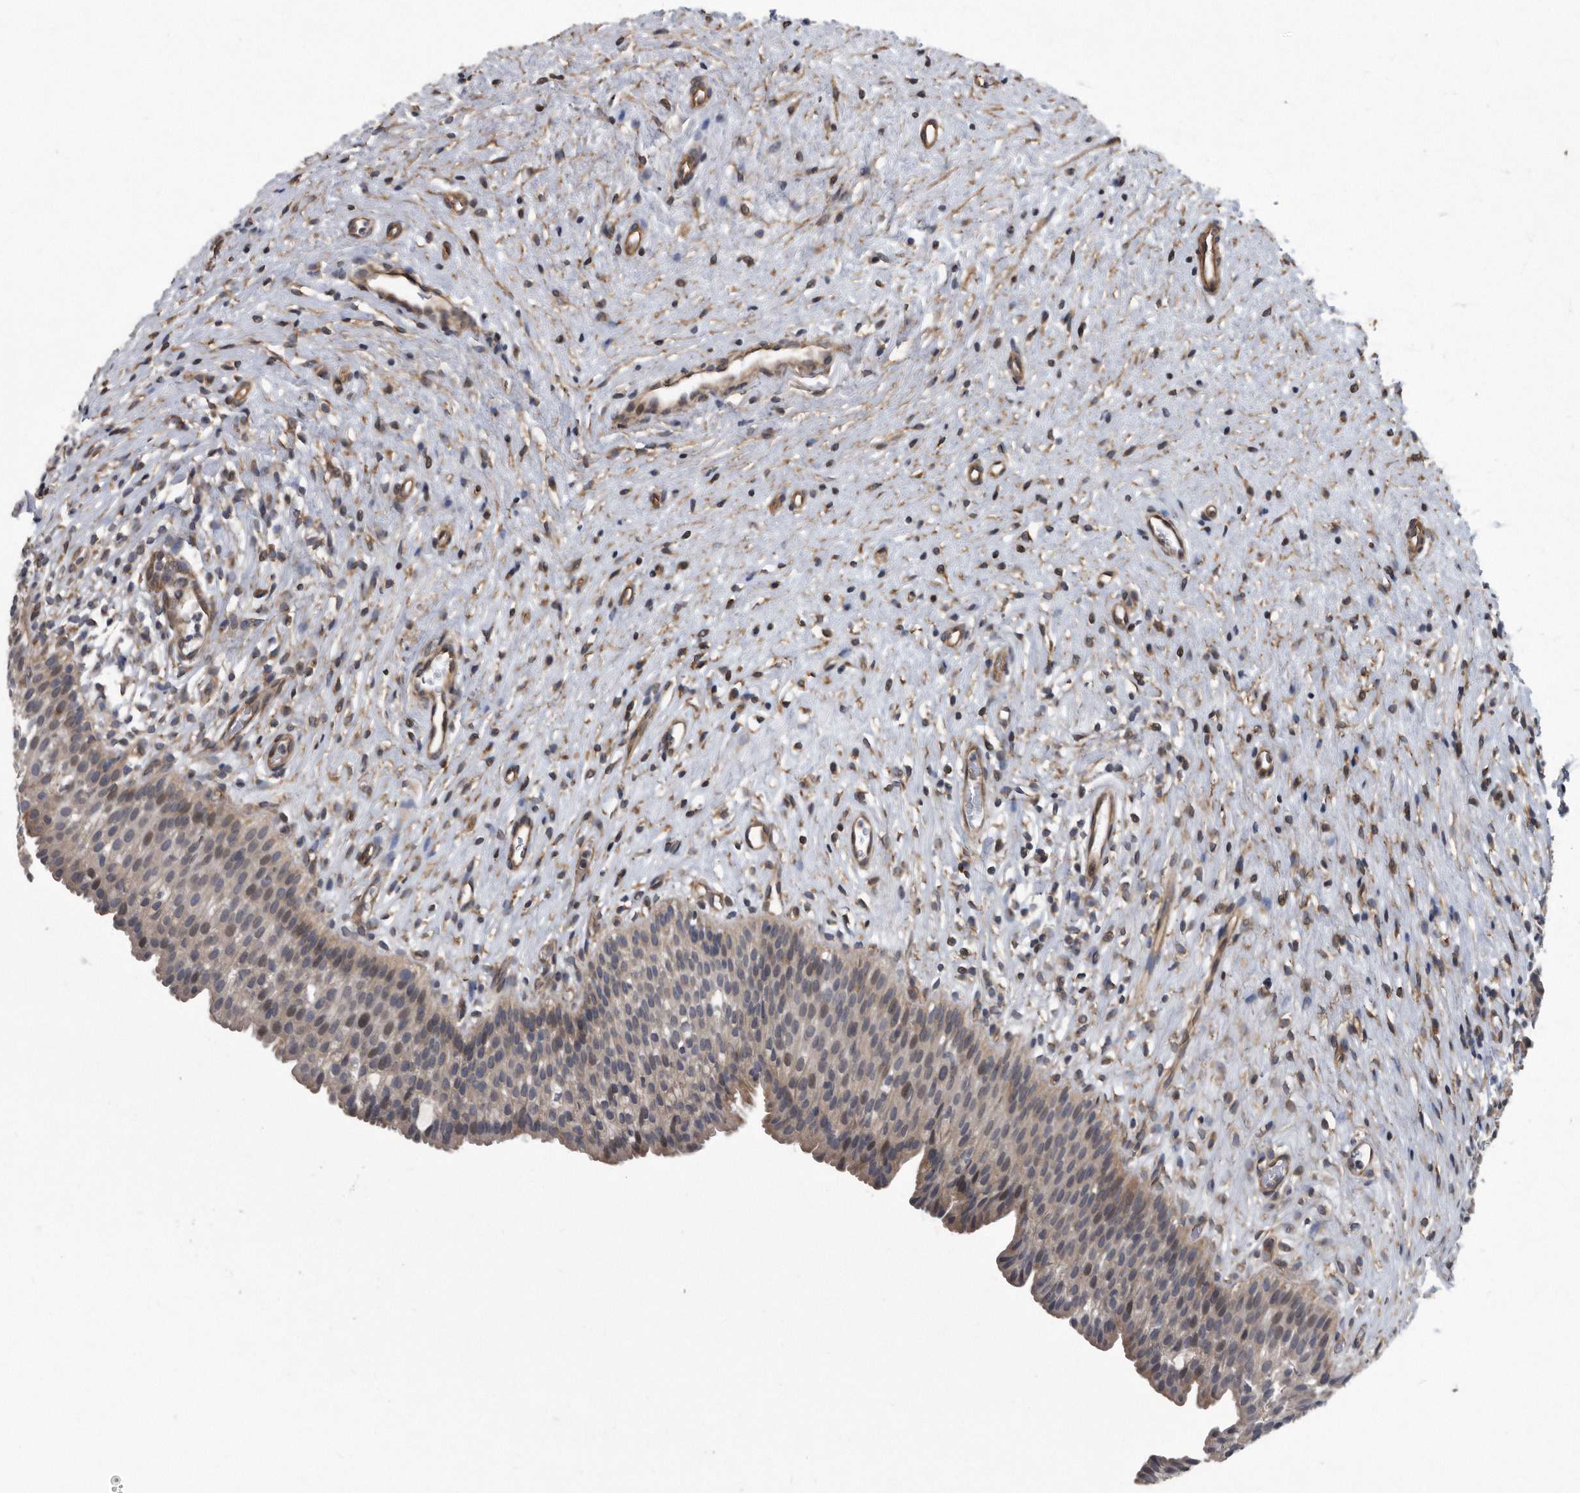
{"staining": {"intensity": "weak", "quantity": "25%-75%", "location": "cytoplasmic/membranous"}, "tissue": "urinary bladder", "cell_type": "Urothelial cells", "image_type": "normal", "snomed": [{"axis": "morphology", "description": "Normal tissue, NOS"}, {"axis": "topography", "description": "Urinary bladder"}], "caption": "Immunohistochemical staining of normal urinary bladder displays 25%-75% levels of weak cytoplasmic/membranous protein staining in approximately 25%-75% of urothelial cells.", "gene": "ARMCX1", "patient": {"sex": "male", "age": 1}}